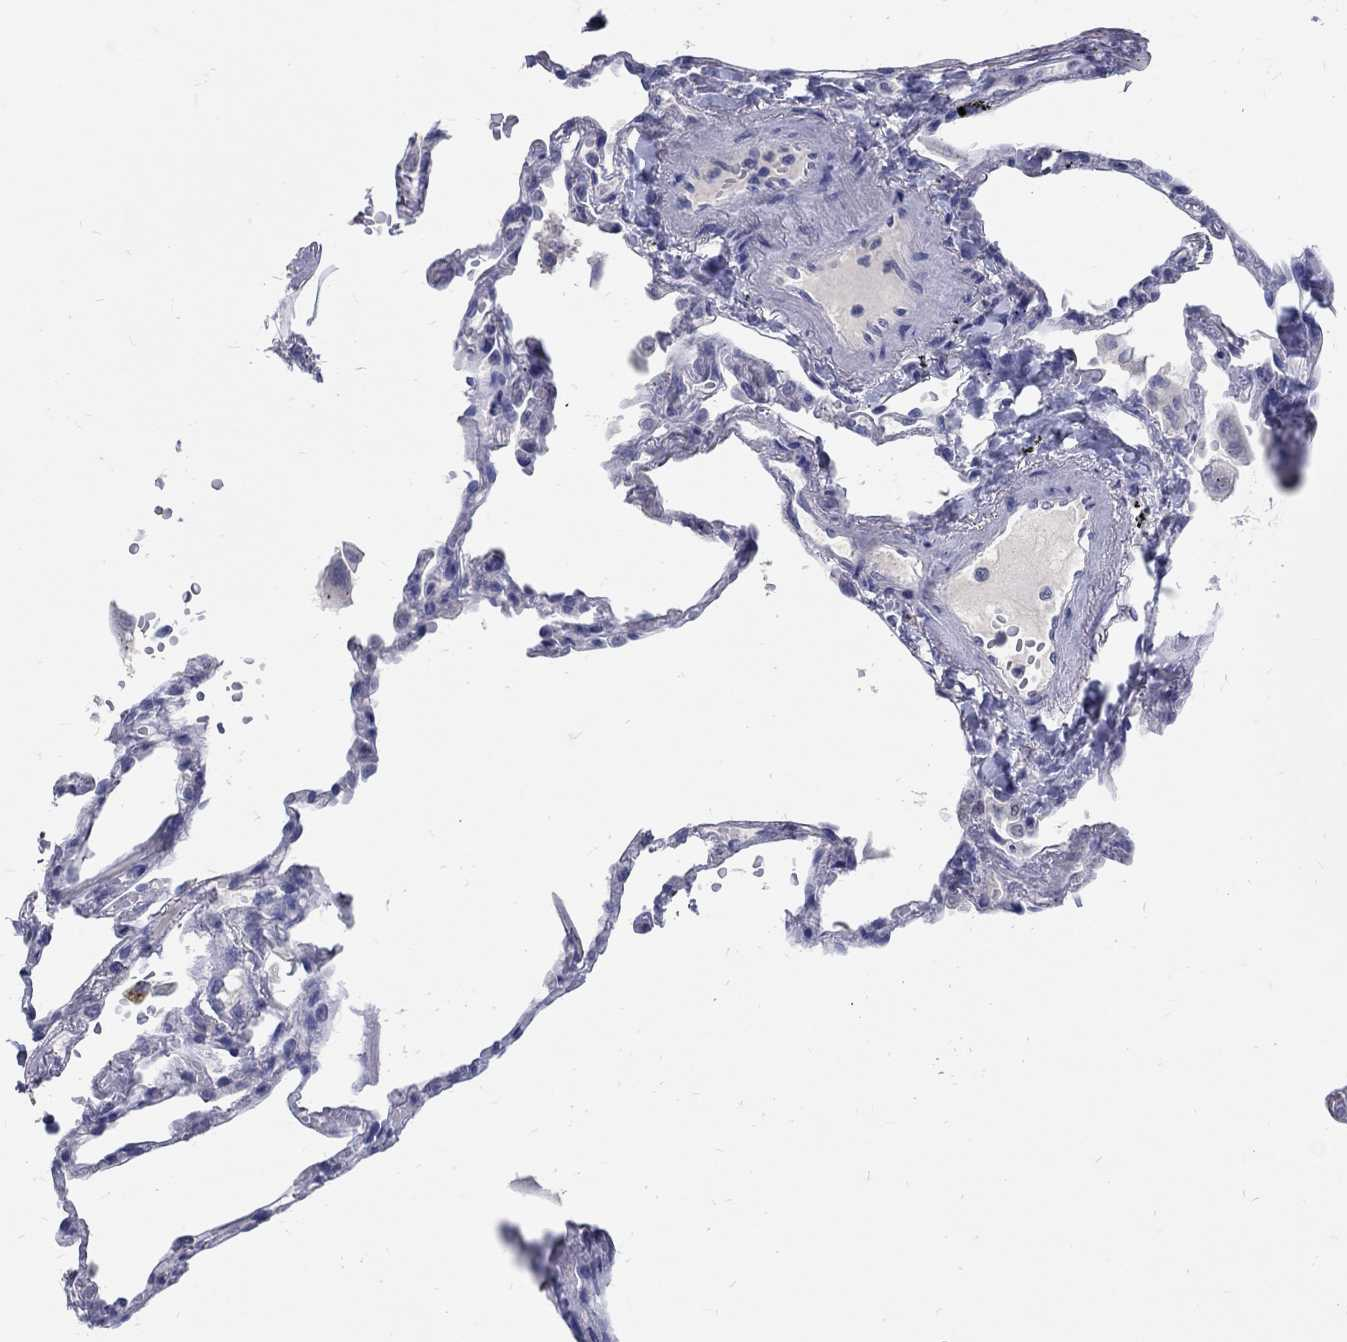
{"staining": {"intensity": "negative", "quantity": "none", "location": "none"}, "tissue": "lung", "cell_type": "Alveolar cells", "image_type": "normal", "snomed": [{"axis": "morphology", "description": "Normal tissue, NOS"}, {"axis": "topography", "description": "Lung"}], "caption": "Immunohistochemistry photomicrograph of normal lung: human lung stained with DAB (3,3'-diaminobenzidine) exhibits no significant protein expression in alveolar cells.", "gene": "SOX2", "patient": {"sex": "male", "age": 78}}